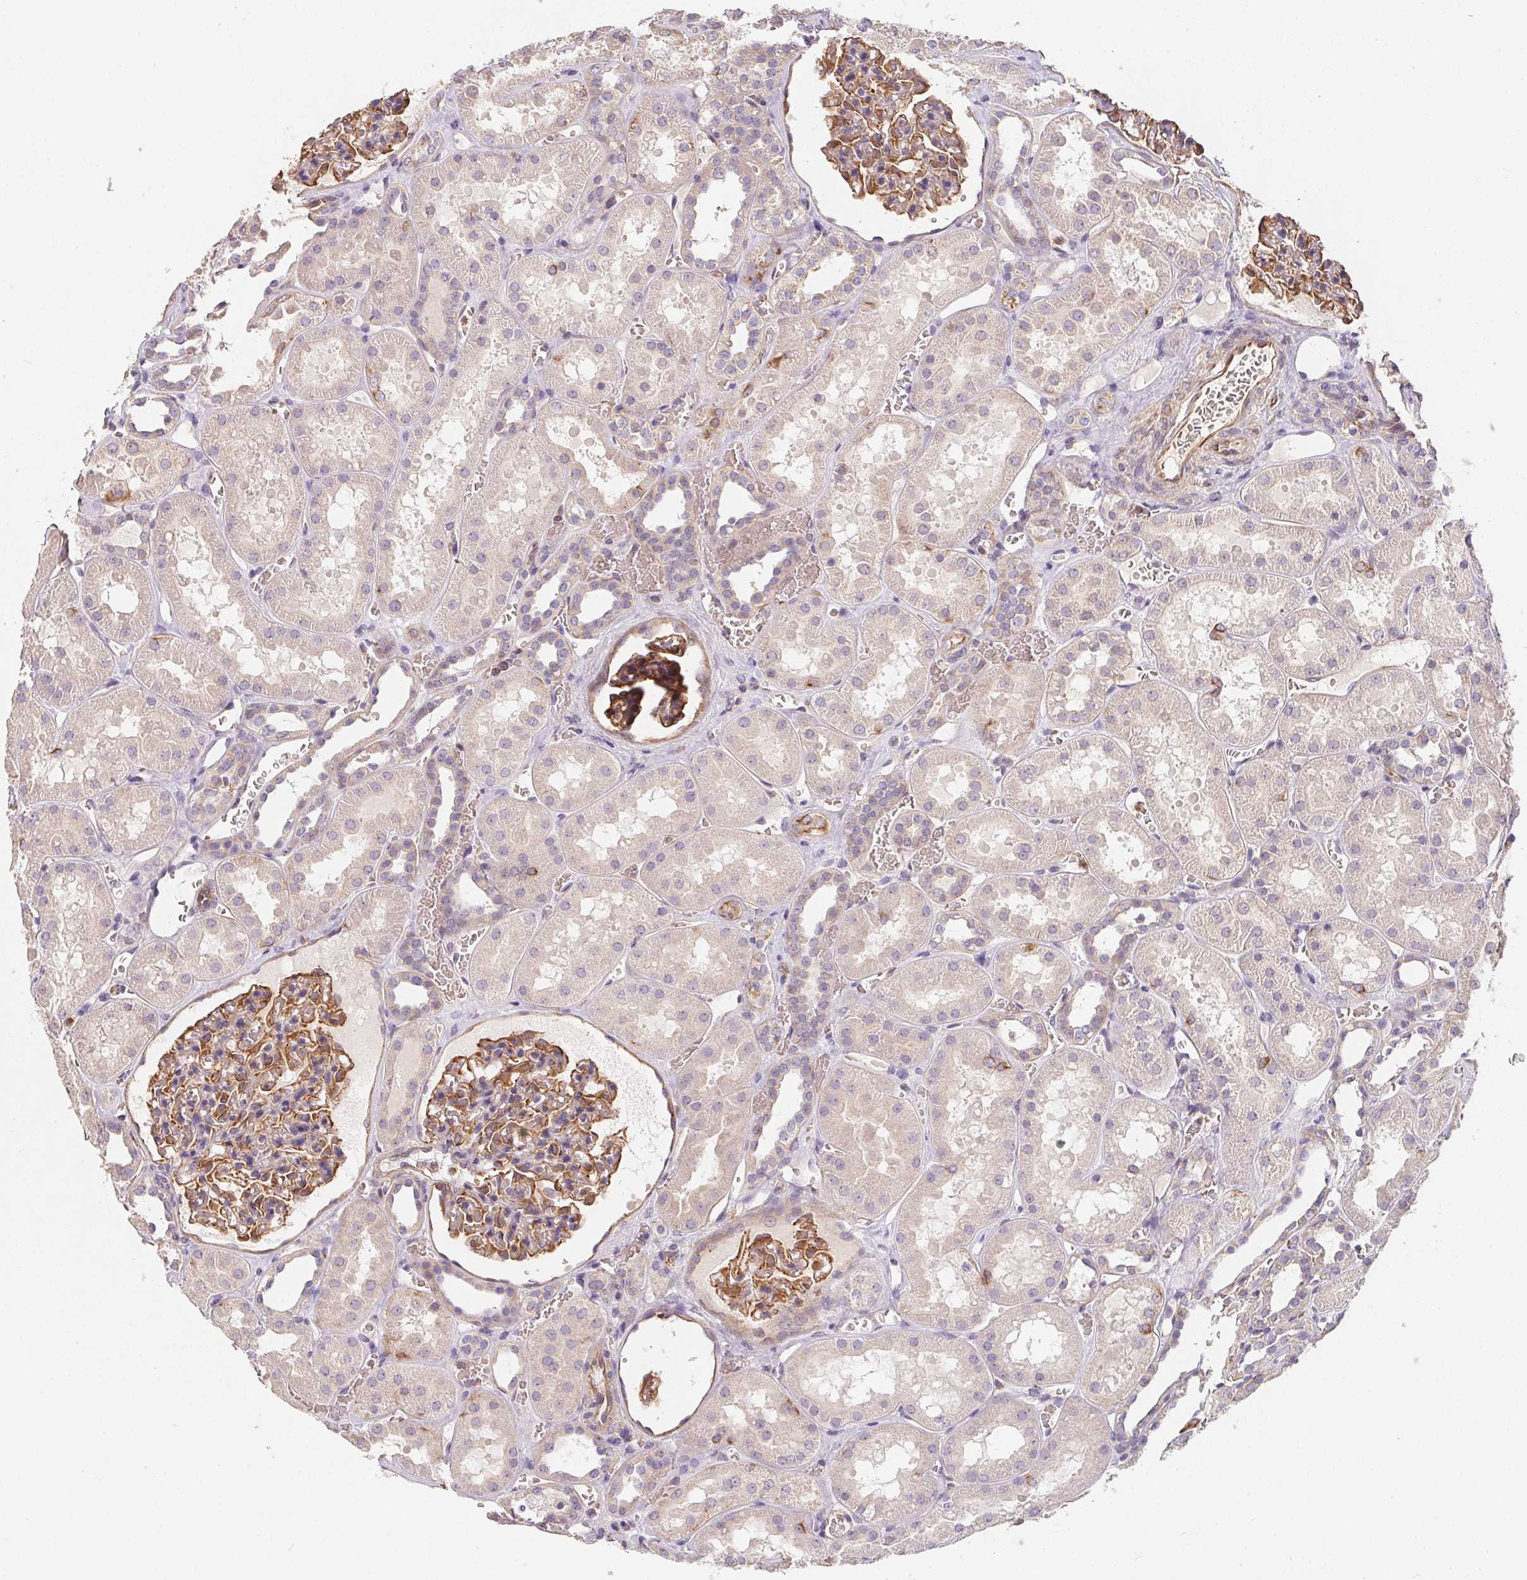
{"staining": {"intensity": "moderate", "quantity": "25%-75%", "location": "cytoplasmic/membranous"}, "tissue": "kidney", "cell_type": "Cells in glomeruli", "image_type": "normal", "snomed": [{"axis": "morphology", "description": "Normal tissue, NOS"}, {"axis": "topography", "description": "Kidney"}], "caption": "IHC image of normal human kidney stained for a protein (brown), which shows medium levels of moderate cytoplasmic/membranous expression in approximately 25%-75% of cells in glomeruli.", "gene": "TBKBP1", "patient": {"sex": "female", "age": 41}}